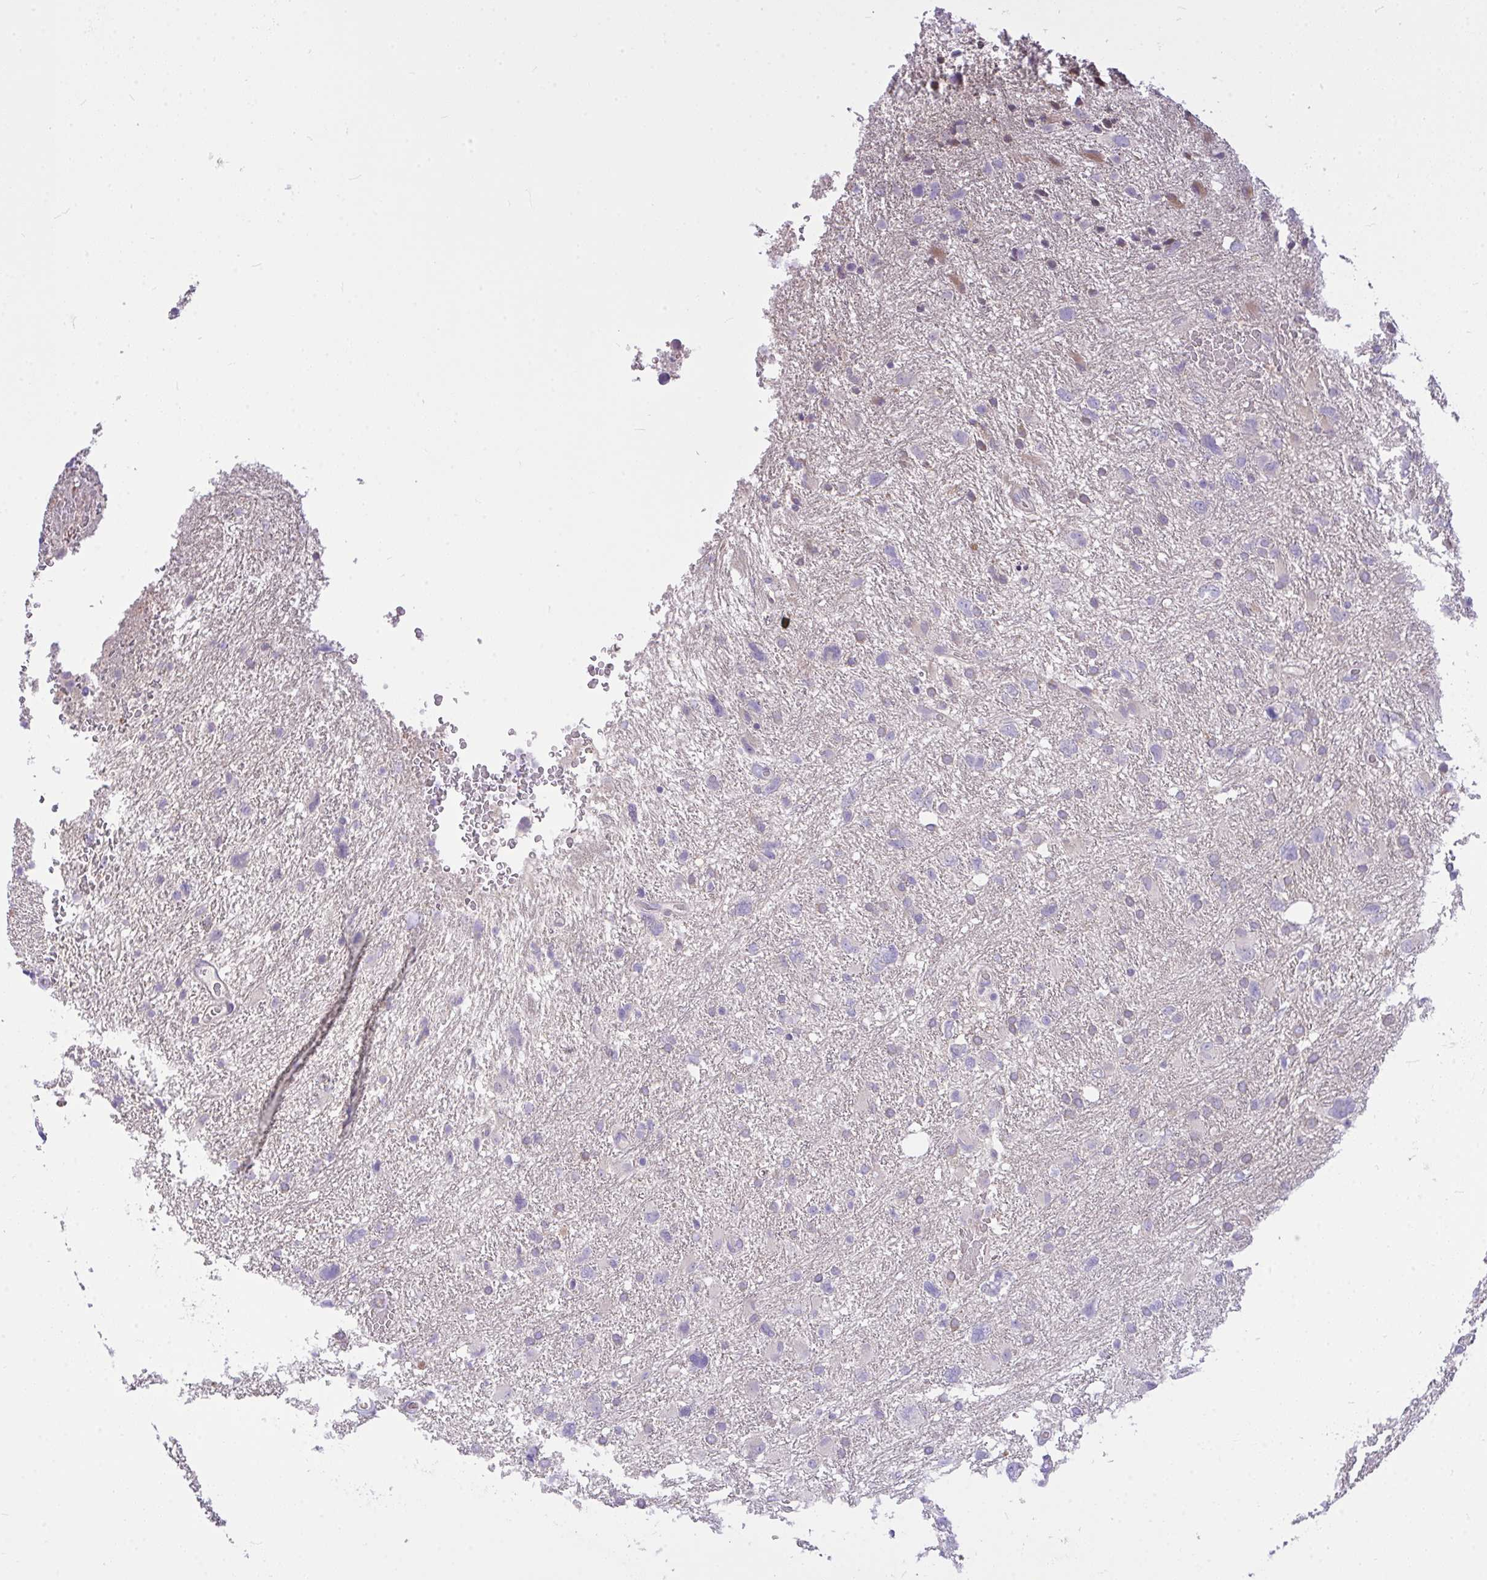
{"staining": {"intensity": "negative", "quantity": "none", "location": "none"}, "tissue": "glioma", "cell_type": "Tumor cells", "image_type": "cancer", "snomed": [{"axis": "morphology", "description": "Glioma, malignant, High grade"}, {"axis": "topography", "description": "Brain"}], "caption": "An immunohistochemistry histopathology image of malignant glioma (high-grade) is shown. There is no staining in tumor cells of malignant glioma (high-grade).", "gene": "MOCS1", "patient": {"sex": "male", "age": 61}}